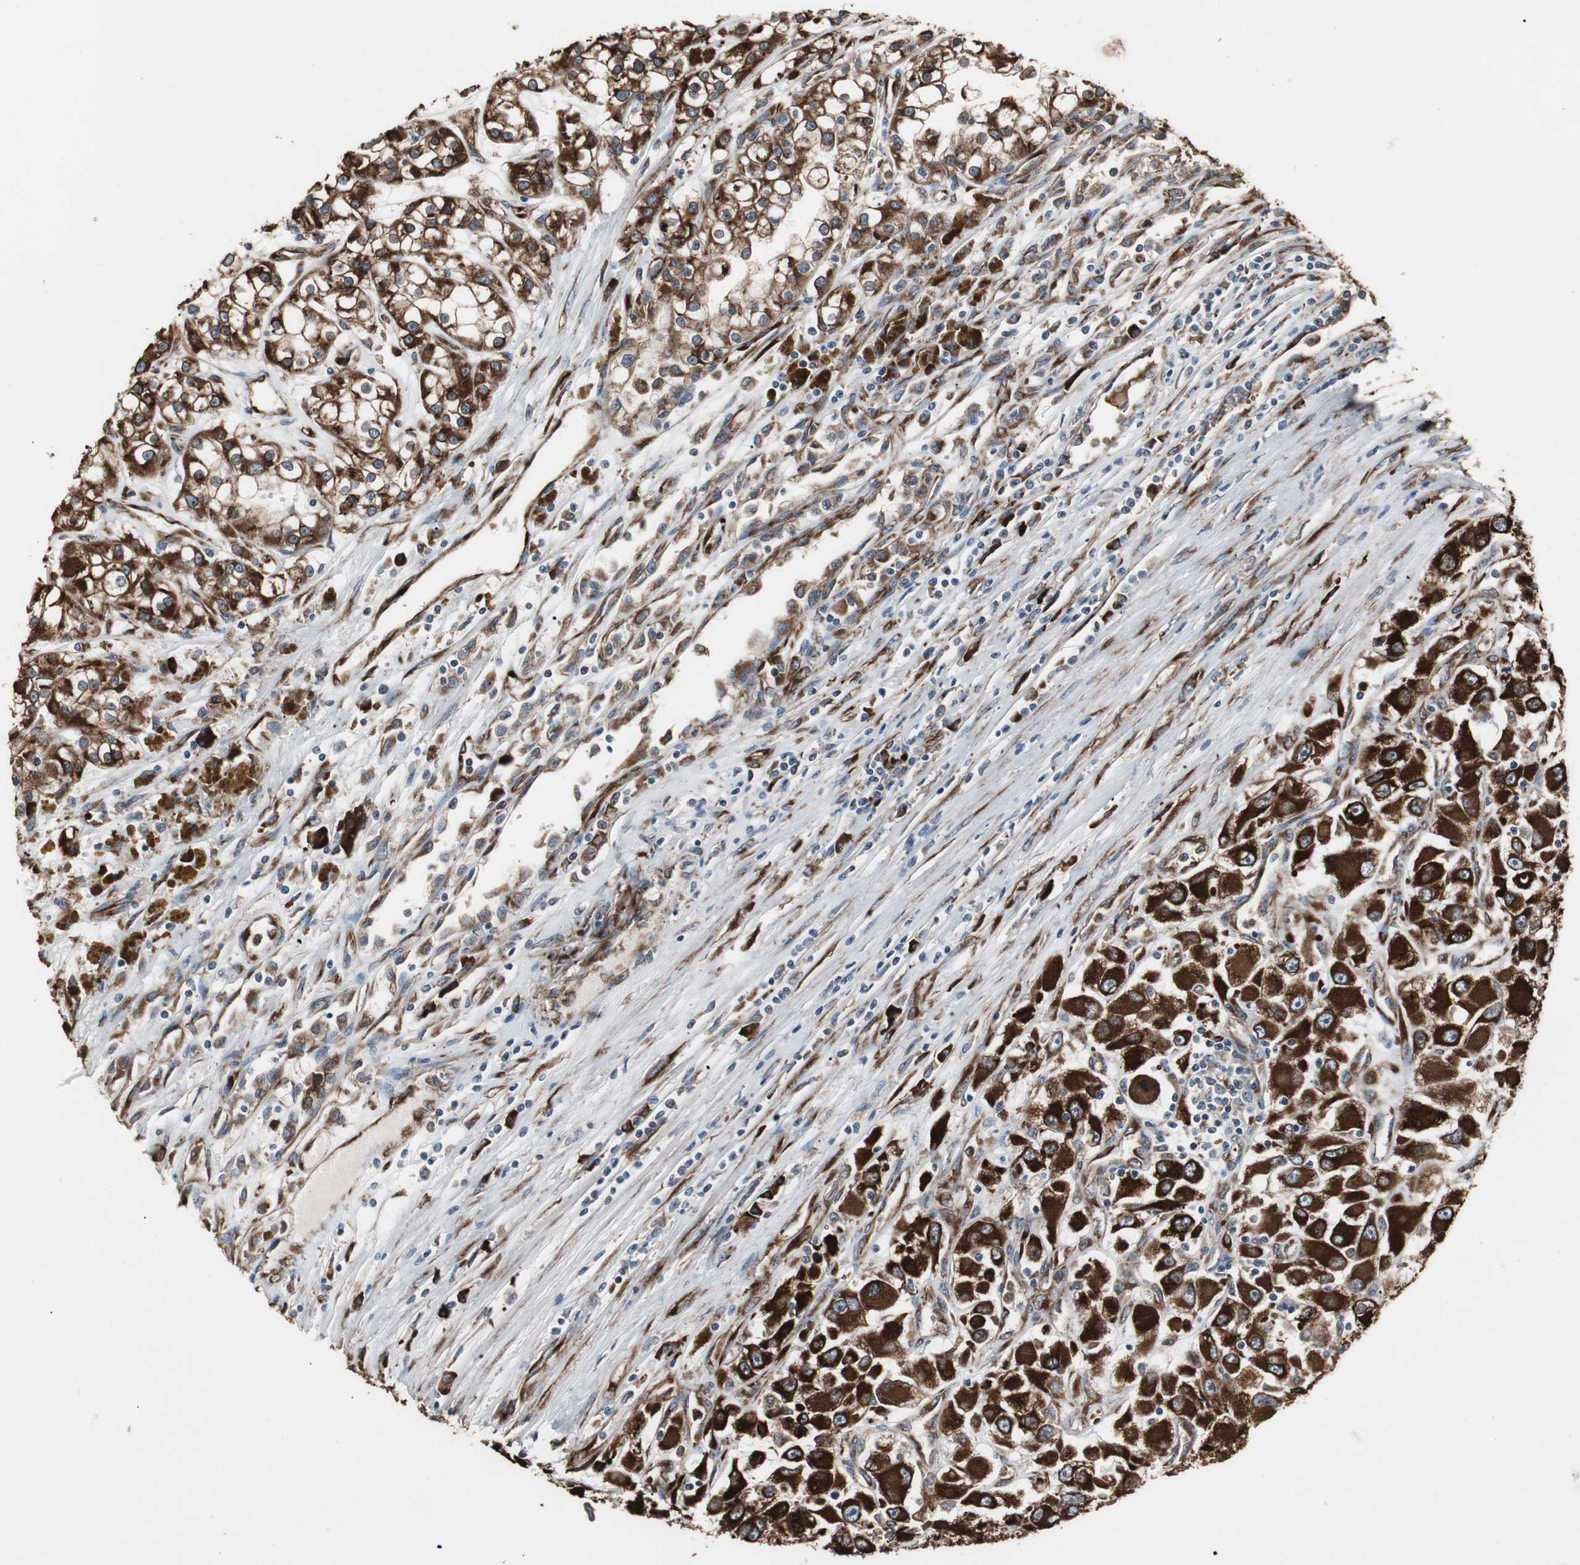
{"staining": {"intensity": "strong", "quantity": ">75%", "location": "cytoplasmic/membranous"}, "tissue": "renal cancer", "cell_type": "Tumor cells", "image_type": "cancer", "snomed": [{"axis": "morphology", "description": "Adenocarcinoma, NOS"}, {"axis": "topography", "description": "Kidney"}], "caption": "A photomicrograph of renal cancer stained for a protein displays strong cytoplasmic/membranous brown staining in tumor cells.", "gene": "CALU", "patient": {"sex": "female", "age": 52}}